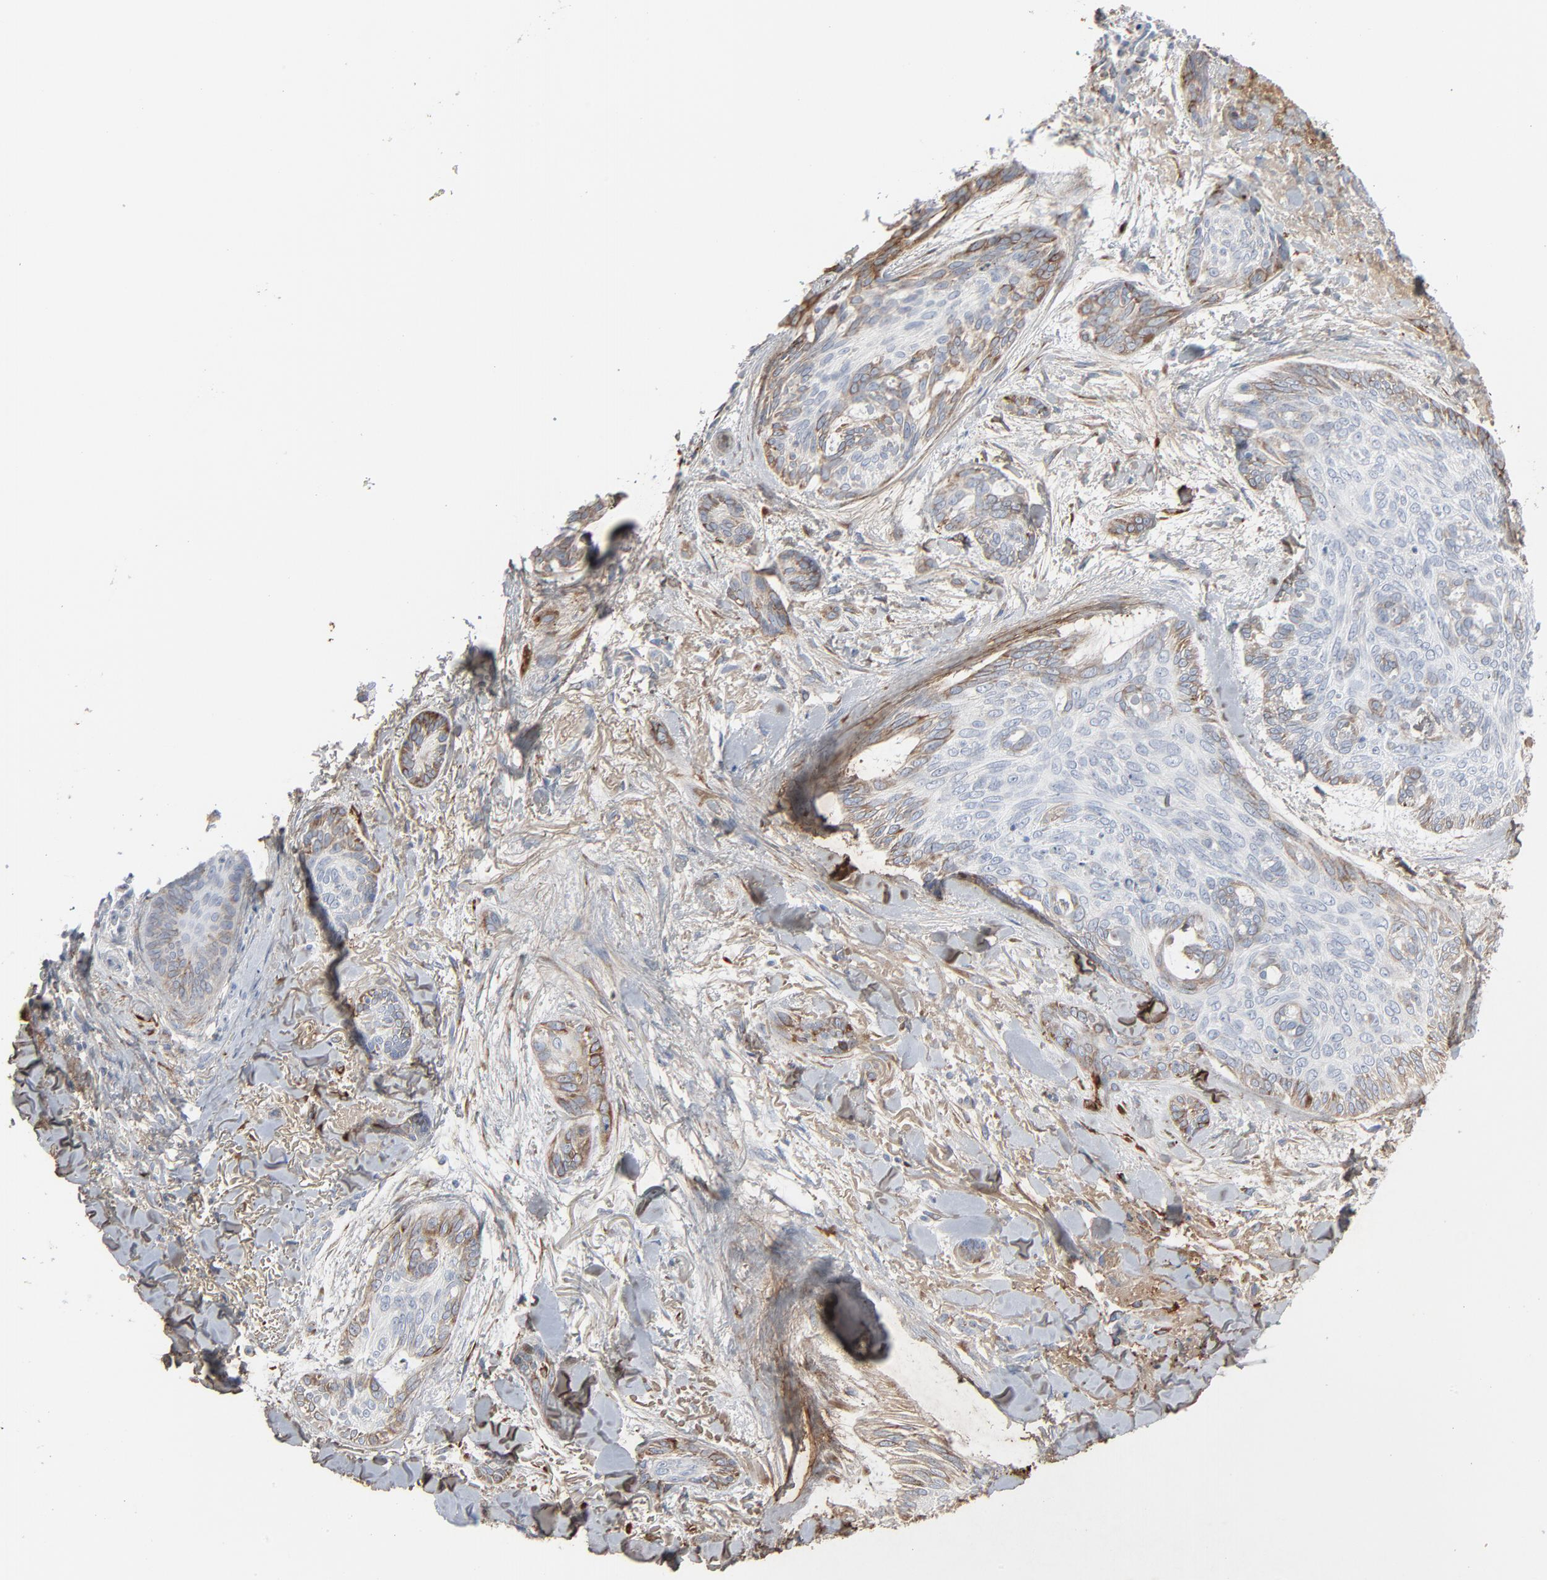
{"staining": {"intensity": "moderate", "quantity": "25%-75%", "location": "cytoplasmic/membranous"}, "tissue": "skin cancer", "cell_type": "Tumor cells", "image_type": "cancer", "snomed": [{"axis": "morphology", "description": "Normal tissue, NOS"}, {"axis": "morphology", "description": "Basal cell carcinoma"}, {"axis": "topography", "description": "Skin"}], "caption": "High-power microscopy captured an IHC micrograph of basal cell carcinoma (skin), revealing moderate cytoplasmic/membranous staining in approximately 25%-75% of tumor cells. (brown staining indicates protein expression, while blue staining denotes nuclei).", "gene": "BGN", "patient": {"sex": "female", "age": 71}}